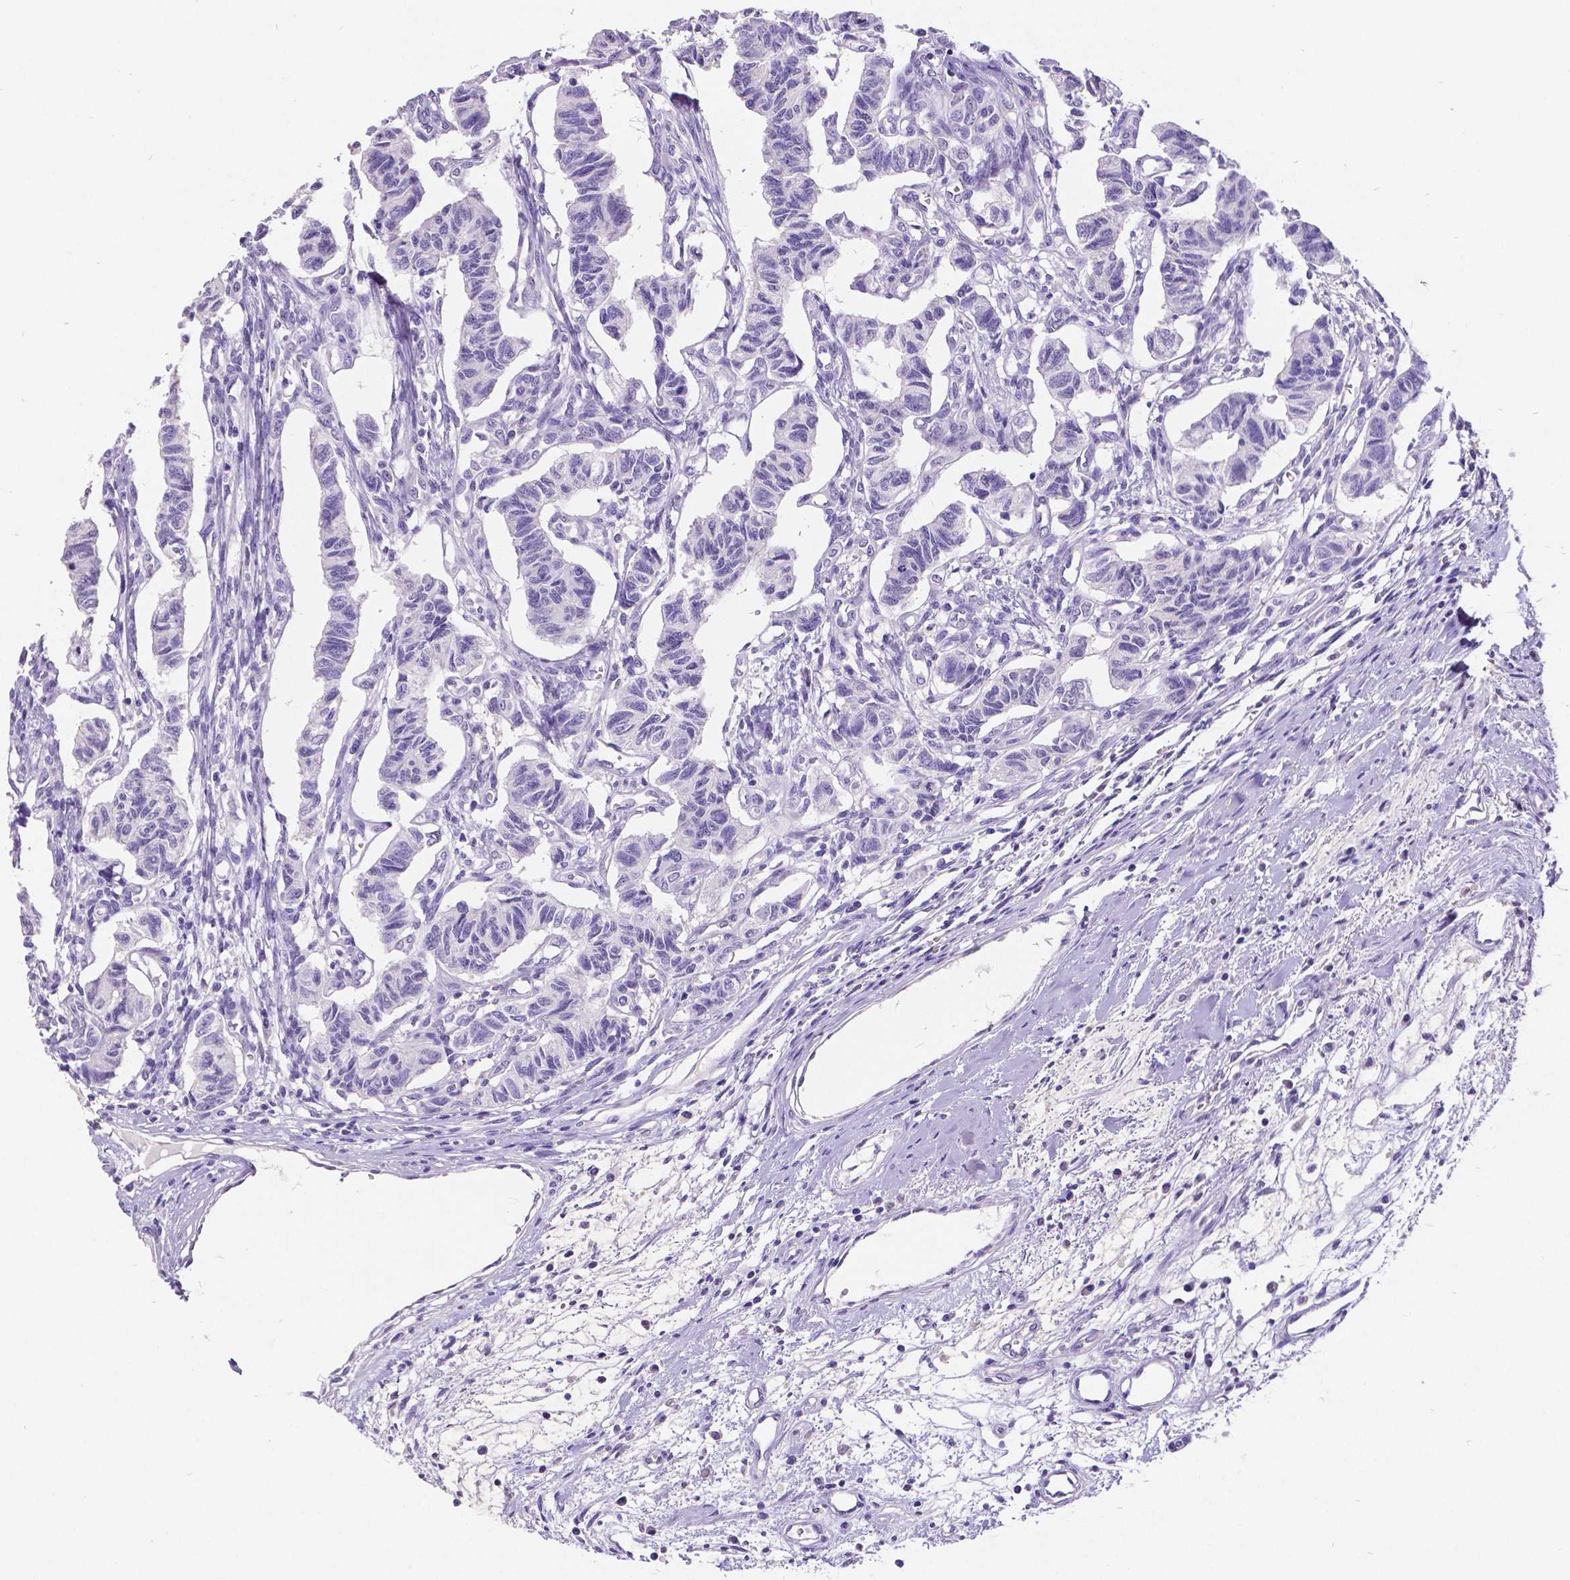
{"staining": {"intensity": "negative", "quantity": "none", "location": "none"}, "tissue": "carcinoid", "cell_type": "Tumor cells", "image_type": "cancer", "snomed": [{"axis": "morphology", "description": "Carcinoid, malignant, NOS"}, {"axis": "topography", "description": "Kidney"}], "caption": "An image of carcinoid stained for a protein exhibits no brown staining in tumor cells.", "gene": "SATB2", "patient": {"sex": "female", "age": 41}}